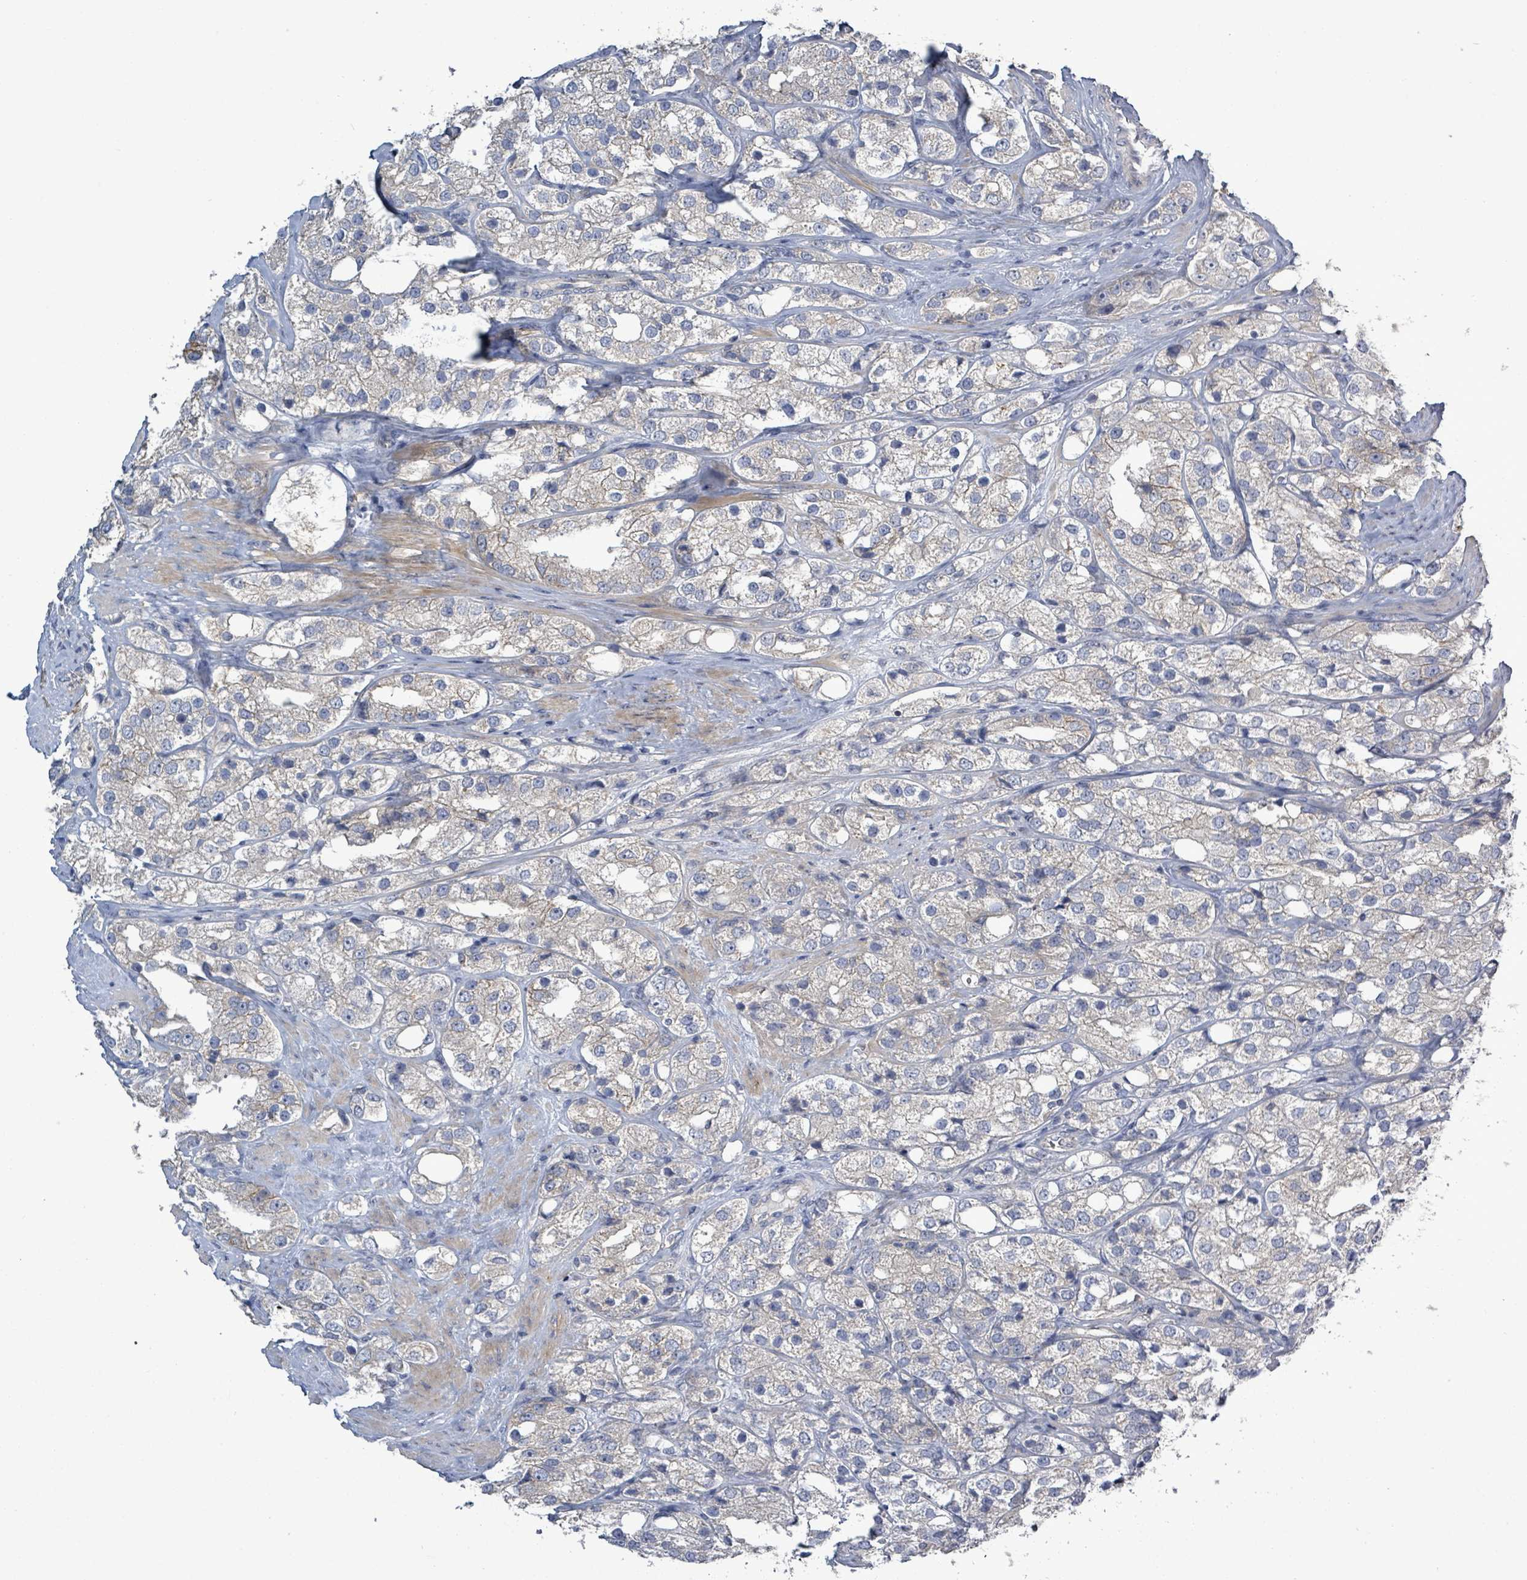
{"staining": {"intensity": "moderate", "quantity": "<25%", "location": "cytoplasmic/membranous"}, "tissue": "prostate cancer", "cell_type": "Tumor cells", "image_type": "cancer", "snomed": [{"axis": "morphology", "description": "Adenocarcinoma, NOS"}, {"axis": "topography", "description": "Prostate"}], "caption": "IHC micrograph of adenocarcinoma (prostate) stained for a protein (brown), which reveals low levels of moderate cytoplasmic/membranous positivity in approximately <25% of tumor cells.", "gene": "KRAS", "patient": {"sex": "male", "age": 79}}